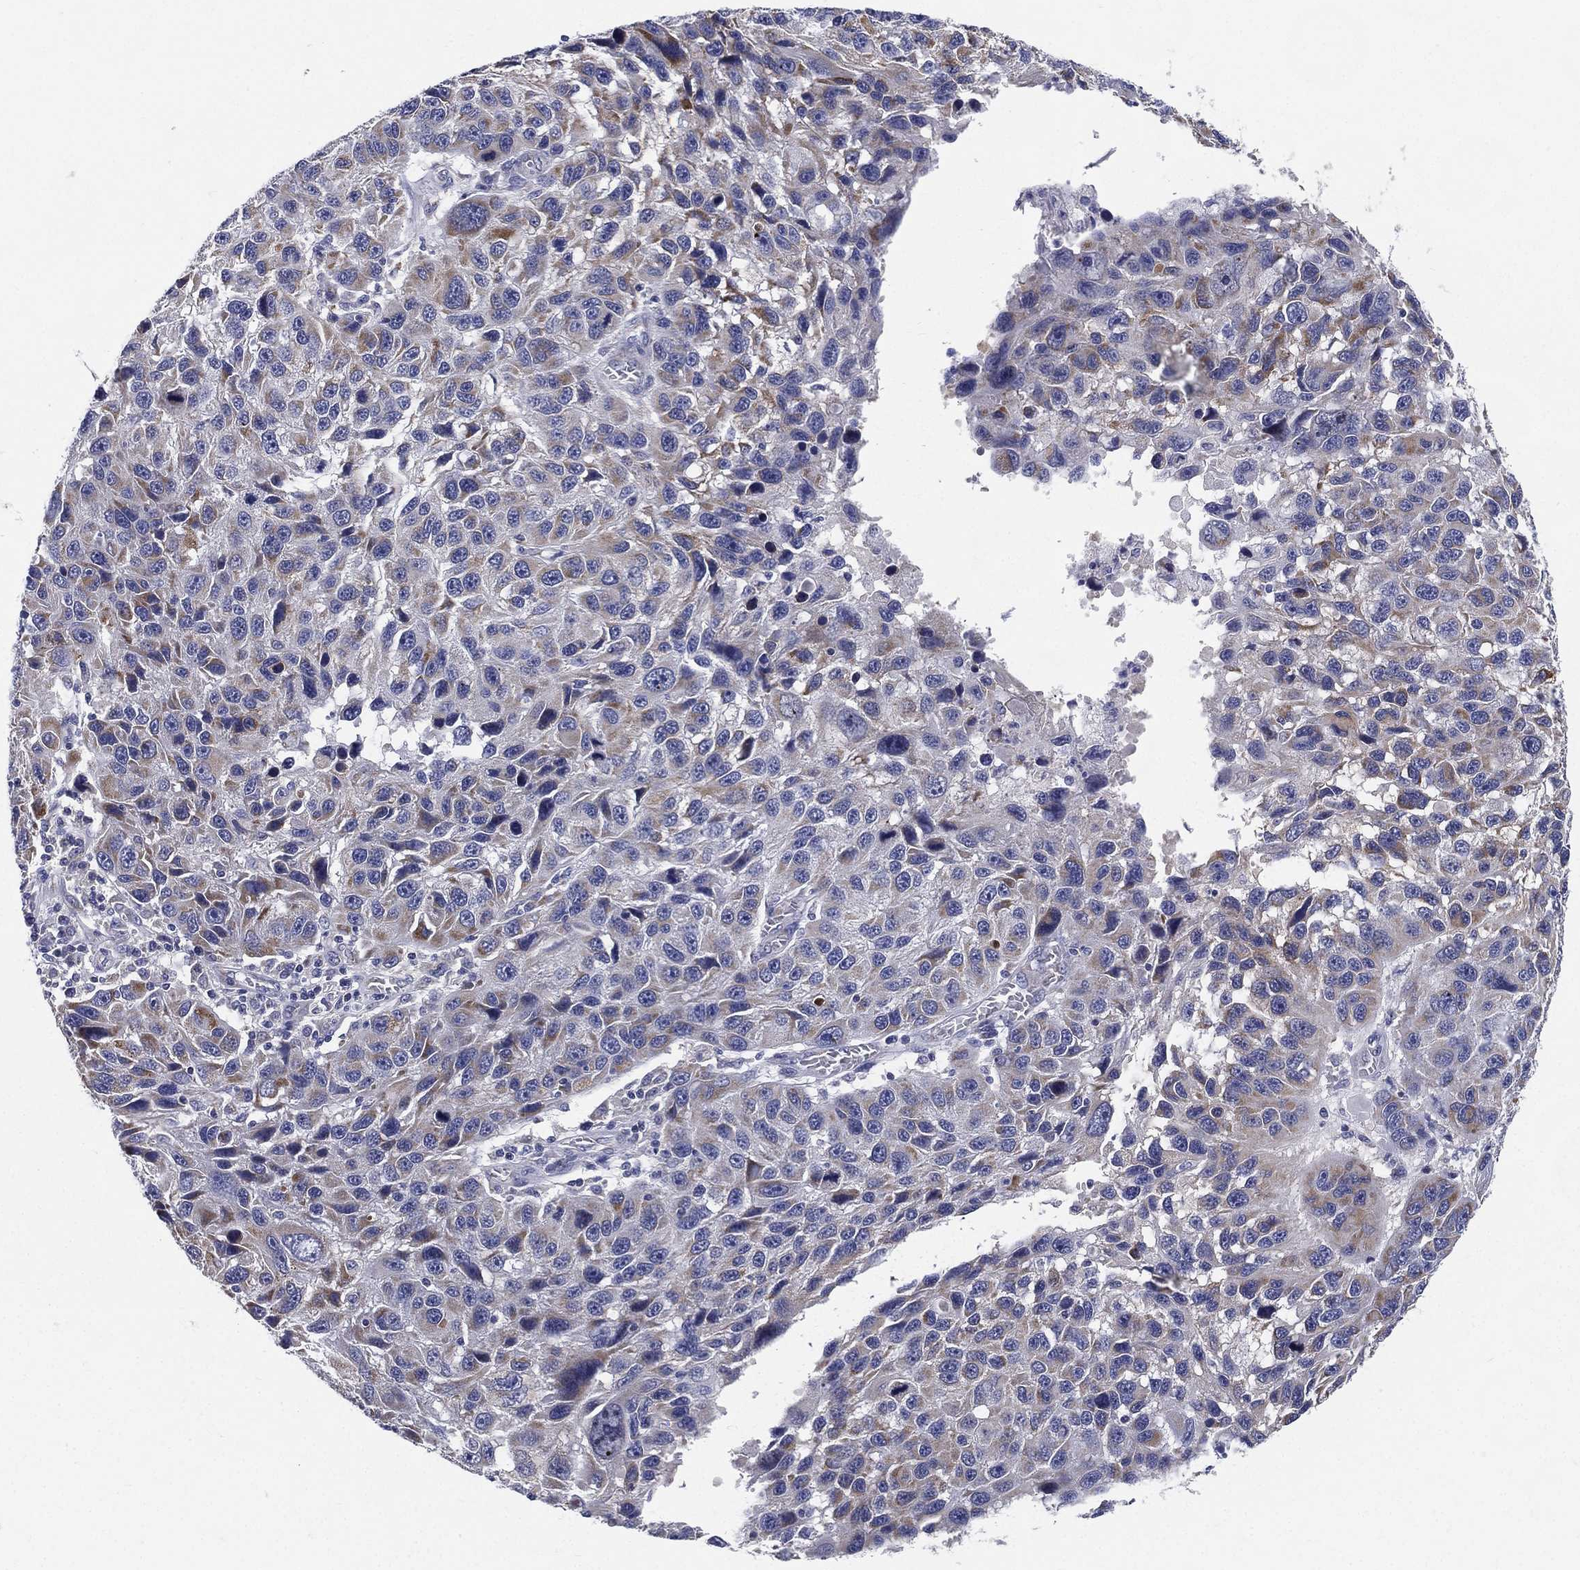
{"staining": {"intensity": "moderate", "quantity": "<25%", "location": "cytoplasmic/membranous"}, "tissue": "melanoma", "cell_type": "Tumor cells", "image_type": "cancer", "snomed": [{"axis": "morphology", "description": "Malignant melanoma, NOS"}, {"axis": "topography", "description": "Skin"}], "caption": "Moderate cytoplasmic/membranous positivity for a protein is identified in approximately <25% of tumor cells of melanoma using immunohistochemistry (IHC).", "gene": "PWWP3A", "patient": {"sex": "male", "age": 53}}